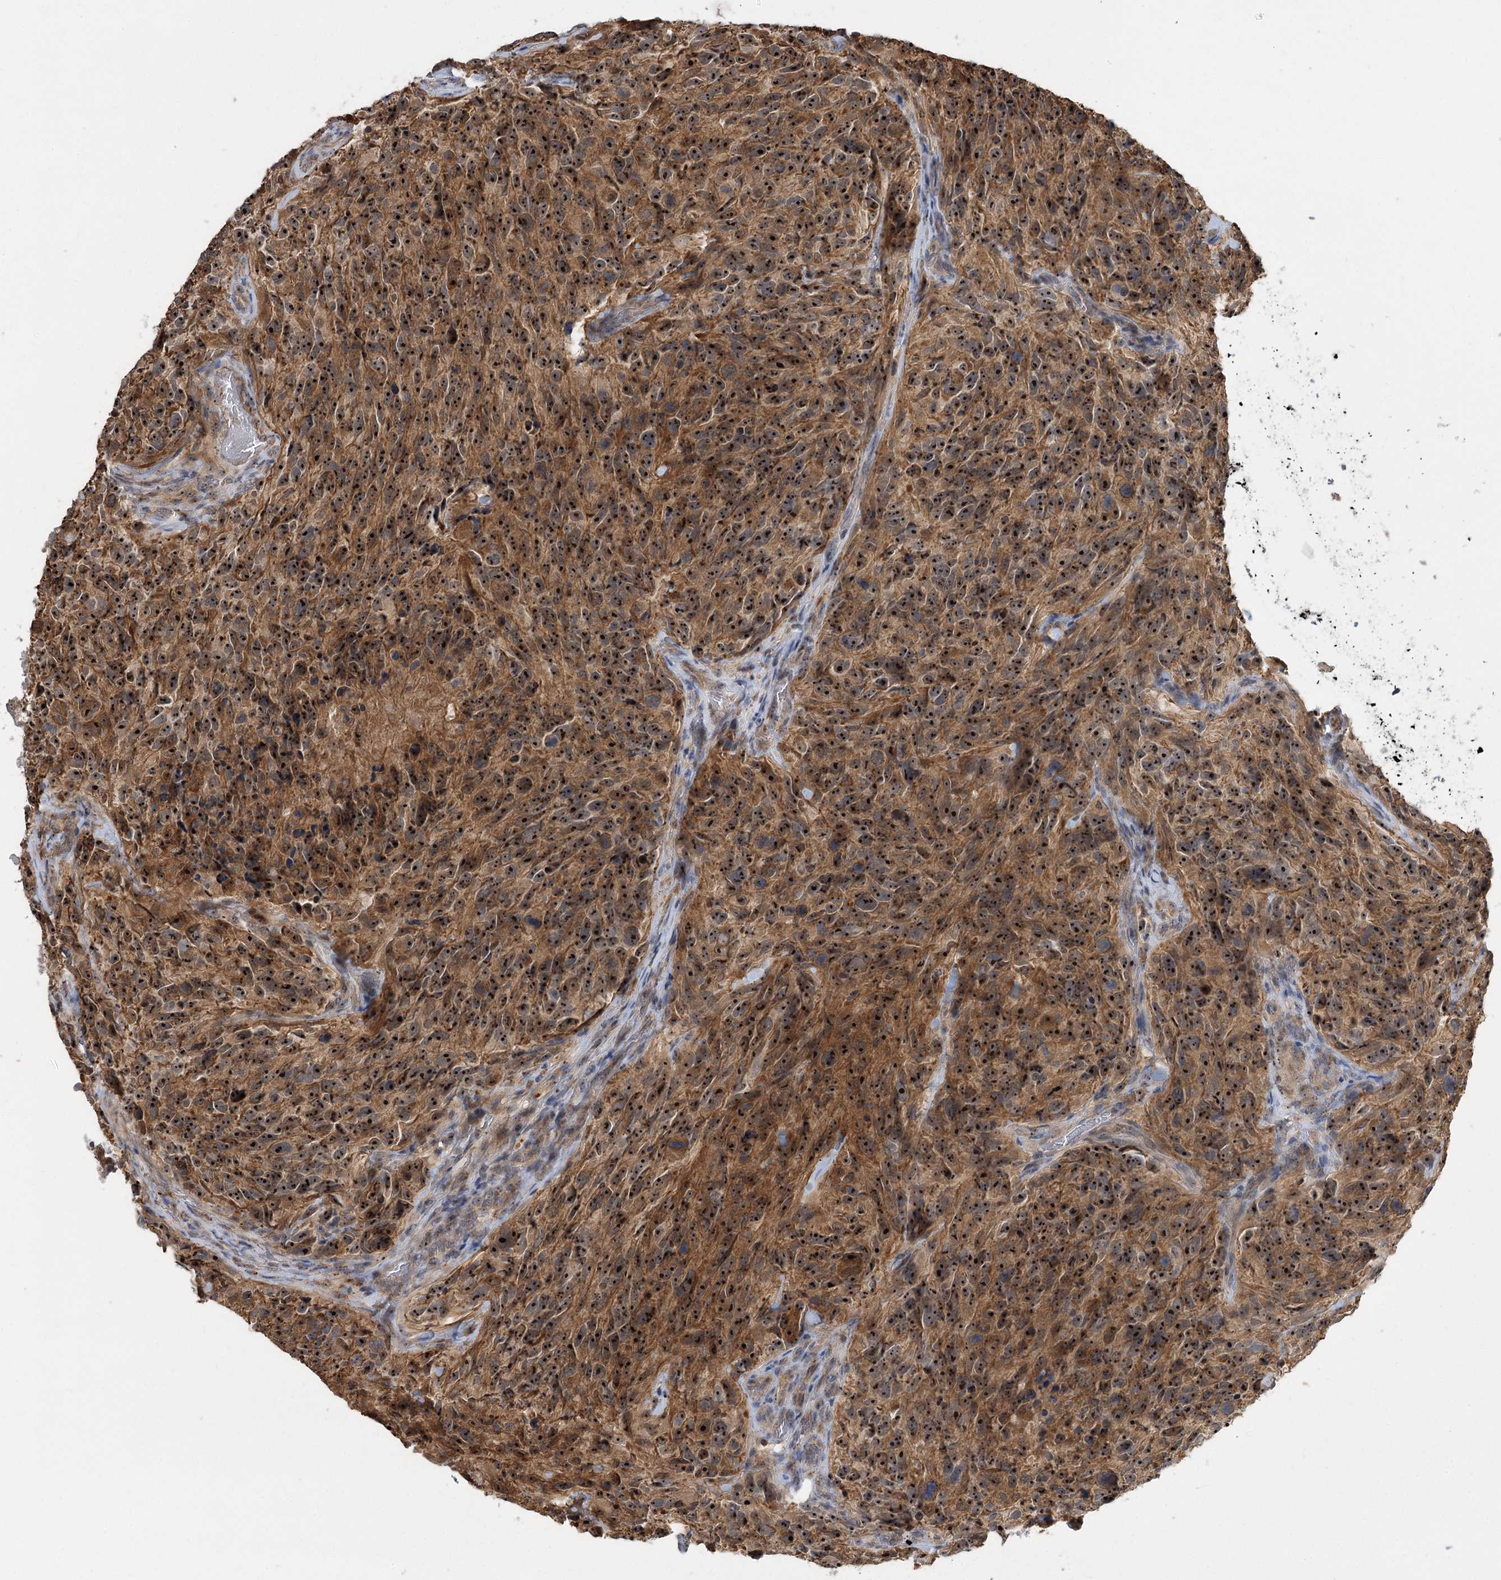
{"staining": {"intensity": "moderate", "quantity": ">75%", "location": "cytoplasmic/membranous,nuclear"}, "tissue": "glioma", "cell_type": "Tumor cells", "image_type": "cancer", "snomed": [{"axis": "morphology", "description": "Glioma, malignant, High grade"}, {"axis": "topography", "description": "Brain"}], "caption": "DAB immunohistochemical staining of glioma reveals moderate cytoplasmic/membranous and nuclear protein positivity in approximately >75% of tumor cells.", "gene": "SERGEF", "patient": {"sex": "male", "age": 69}}